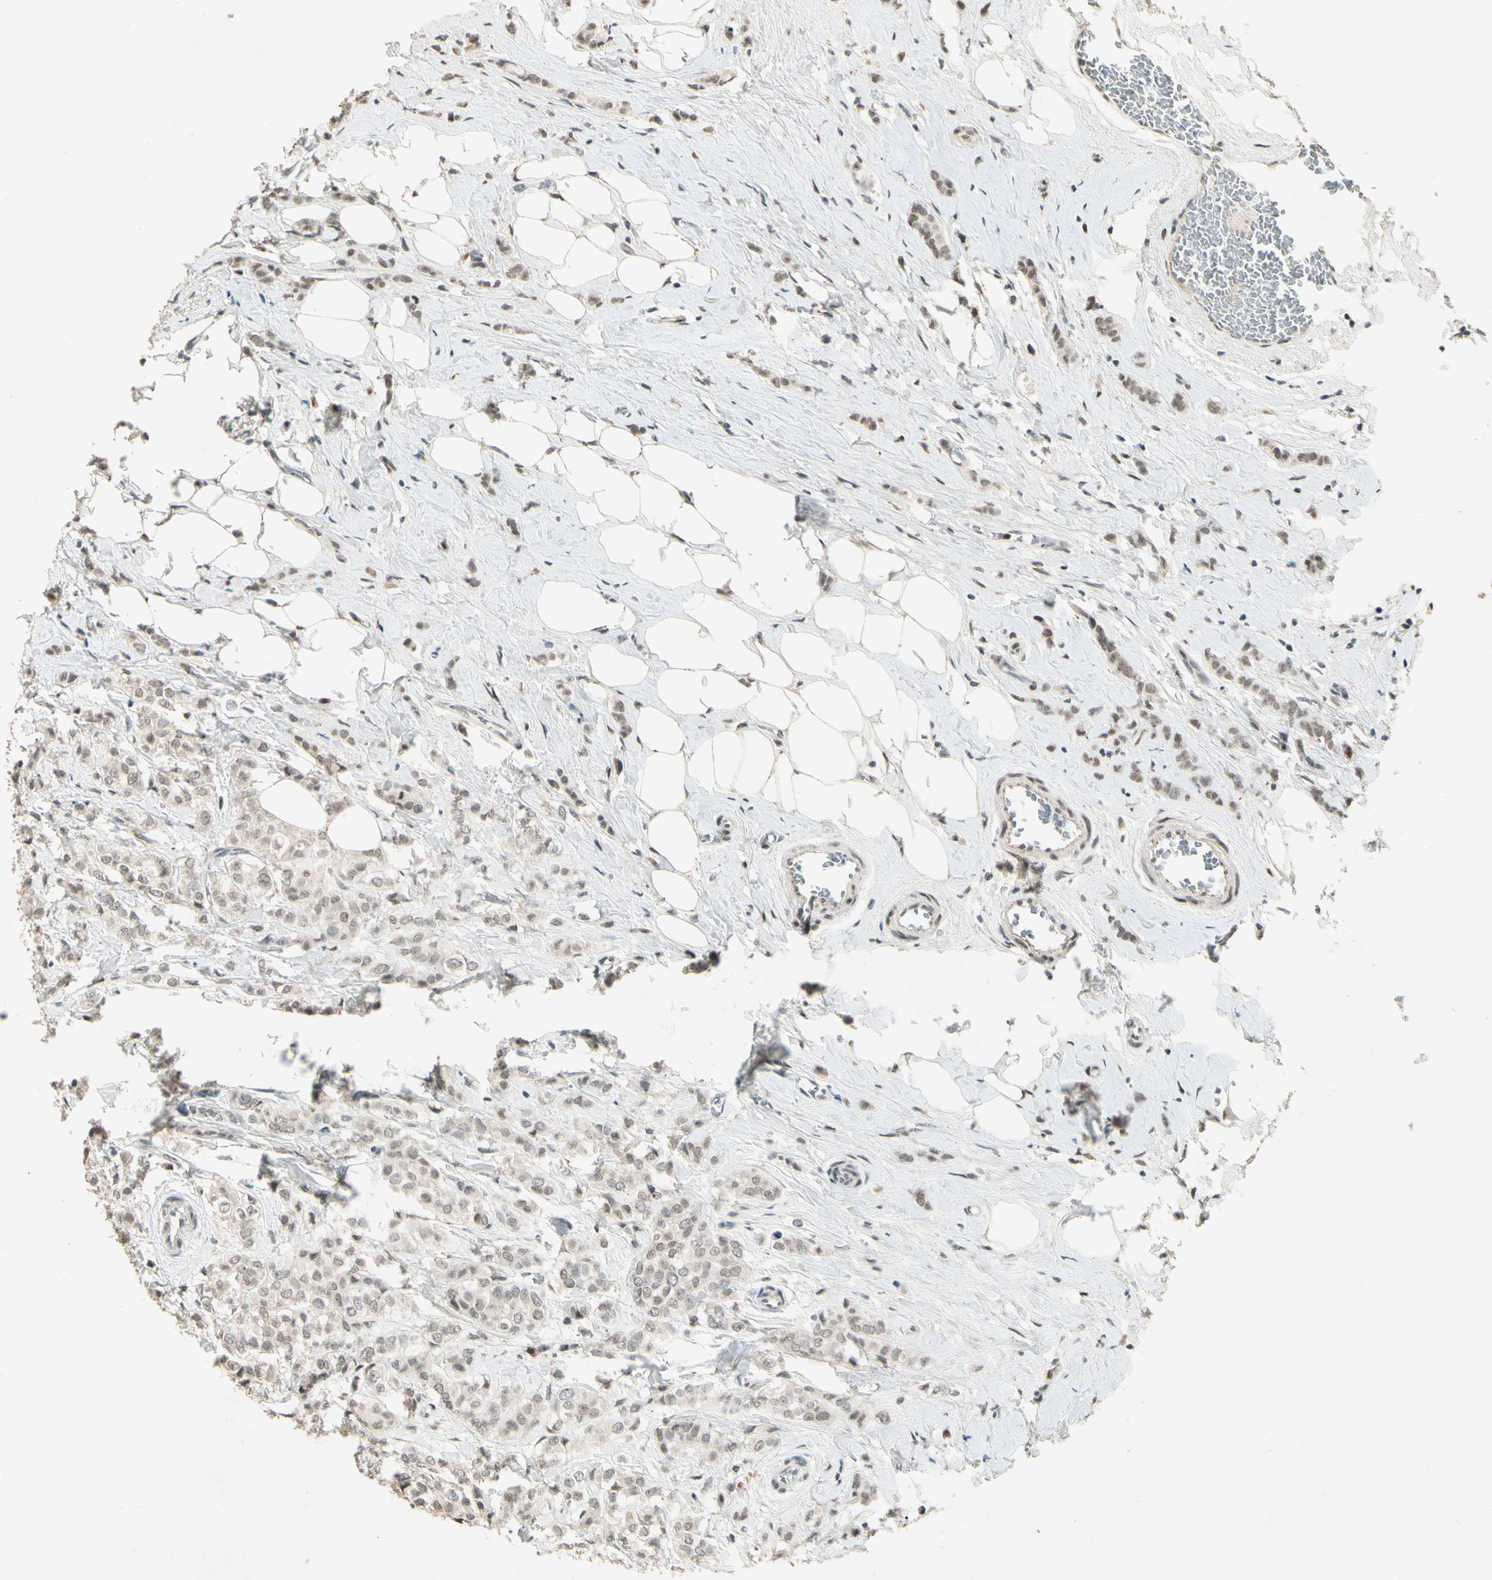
{"staining": {"intensity": "weak", "quantity": ">75%", "location": "cytoplasmic/membranous,nuclear"}, "tissue": "breast cancer", "cell_type": "Tumor cells", "image_type": "cancer", "snomed": [{"axis": "morphology", "description": "Lobular carcinoma"}, {"axis": "topography", "description": "Breast"}], "caption": "Breast cancer (lobular carcinoma) was stained to show a protein in brown. There is low levels of weak cytoplasmic/membranous and nuclear expression in about >75% of tumor cells.", "gene": "ZBTB4", "patient": {"sex": "female", "age": 60}}